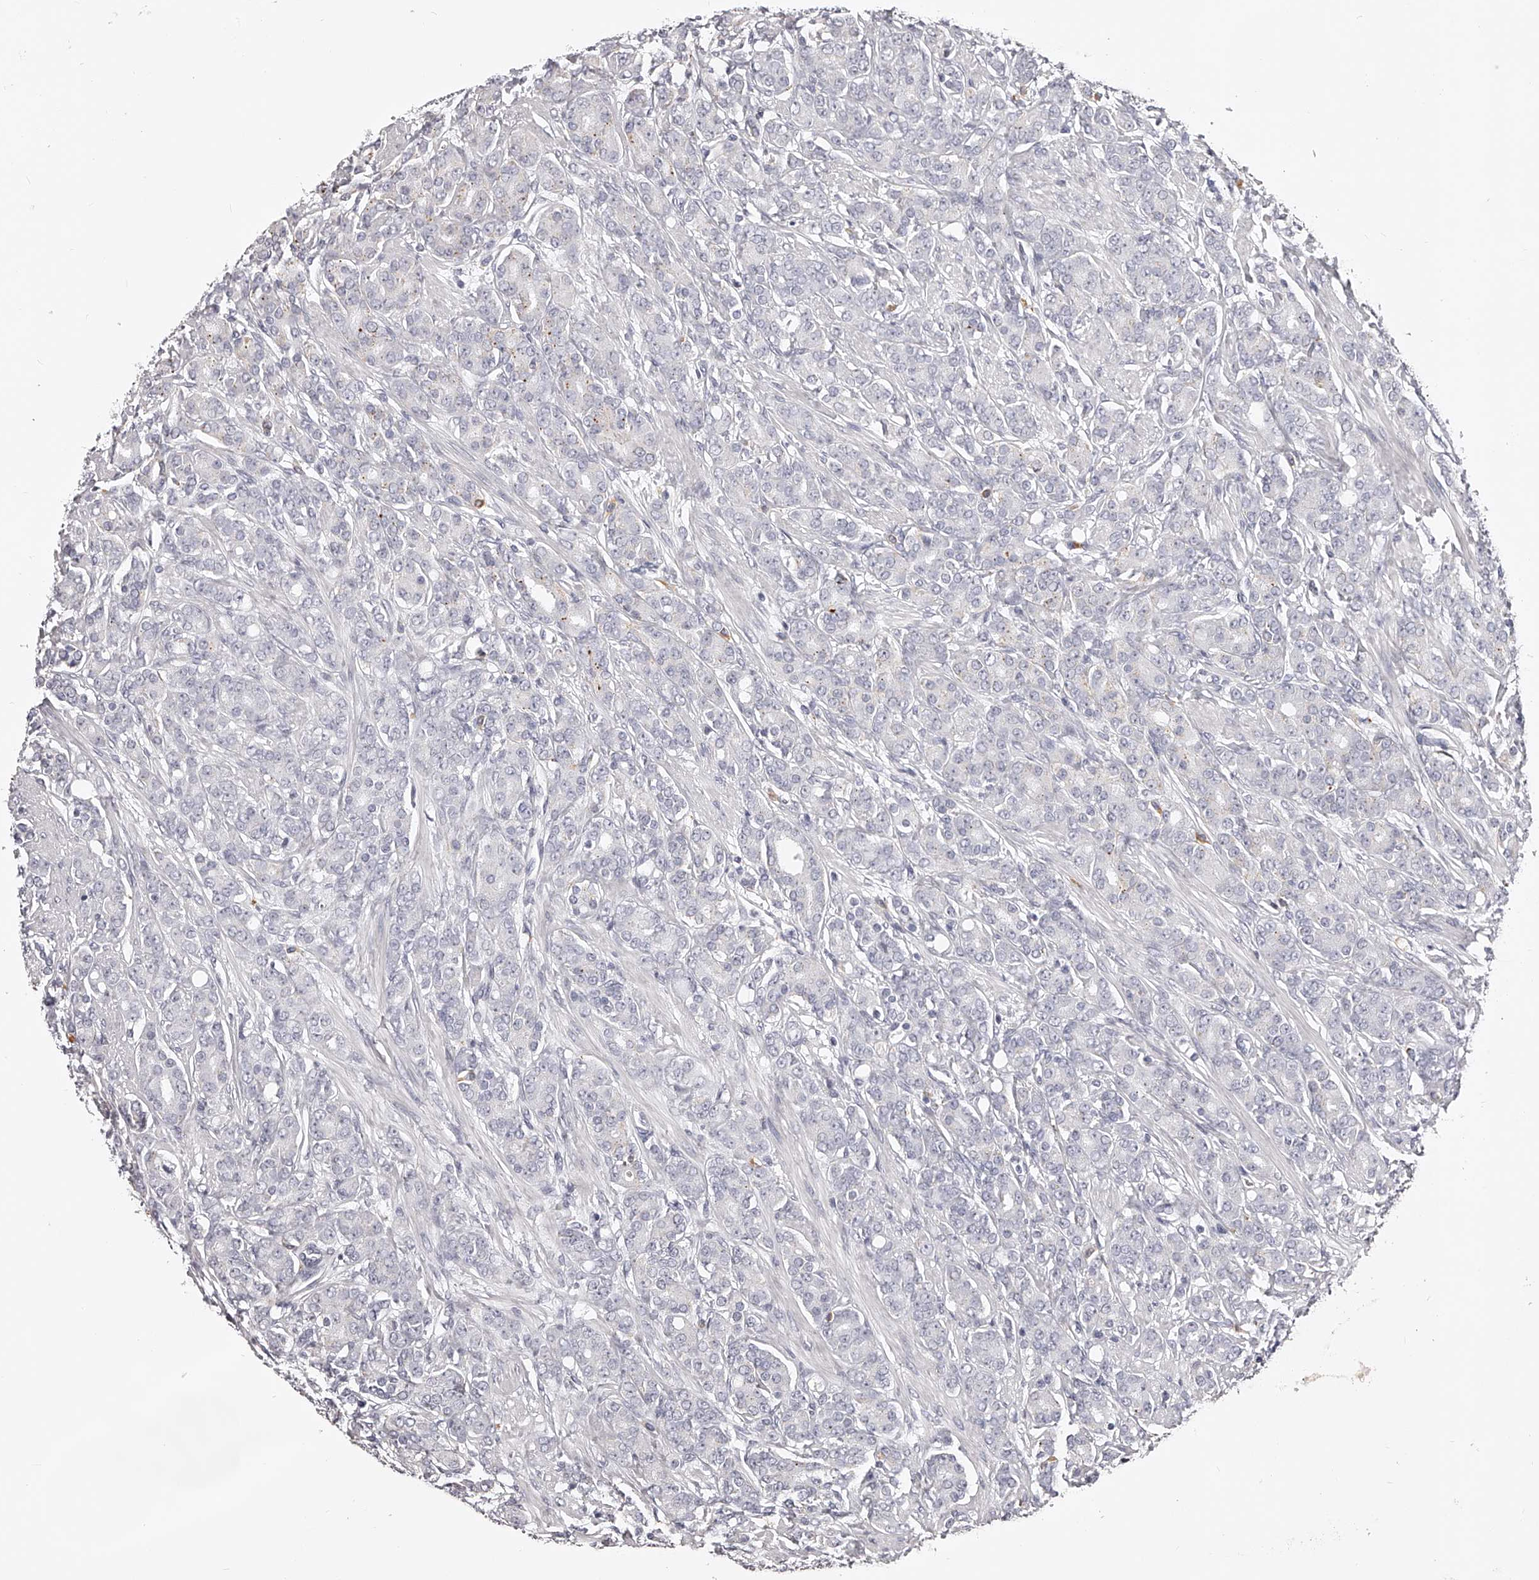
{"staining": {"intensity": "negative", "quantity": "none", "location": "none"}, "tissue": "prostate cancer", "cell_type": "Tumor cells", "image_type": "cancer", "snomed": [{"axis": "morphology", "description": "Adenocarcinoma, High grade"}, {"axis": "topography", "description": "Prostate"}], "caption": "There is no significant staining in tumor cells of prostate cancer (adenocarcinoma (high-grade)).", "gene": "DMRT1", "patient": {"sex": "male", "age": 62}}